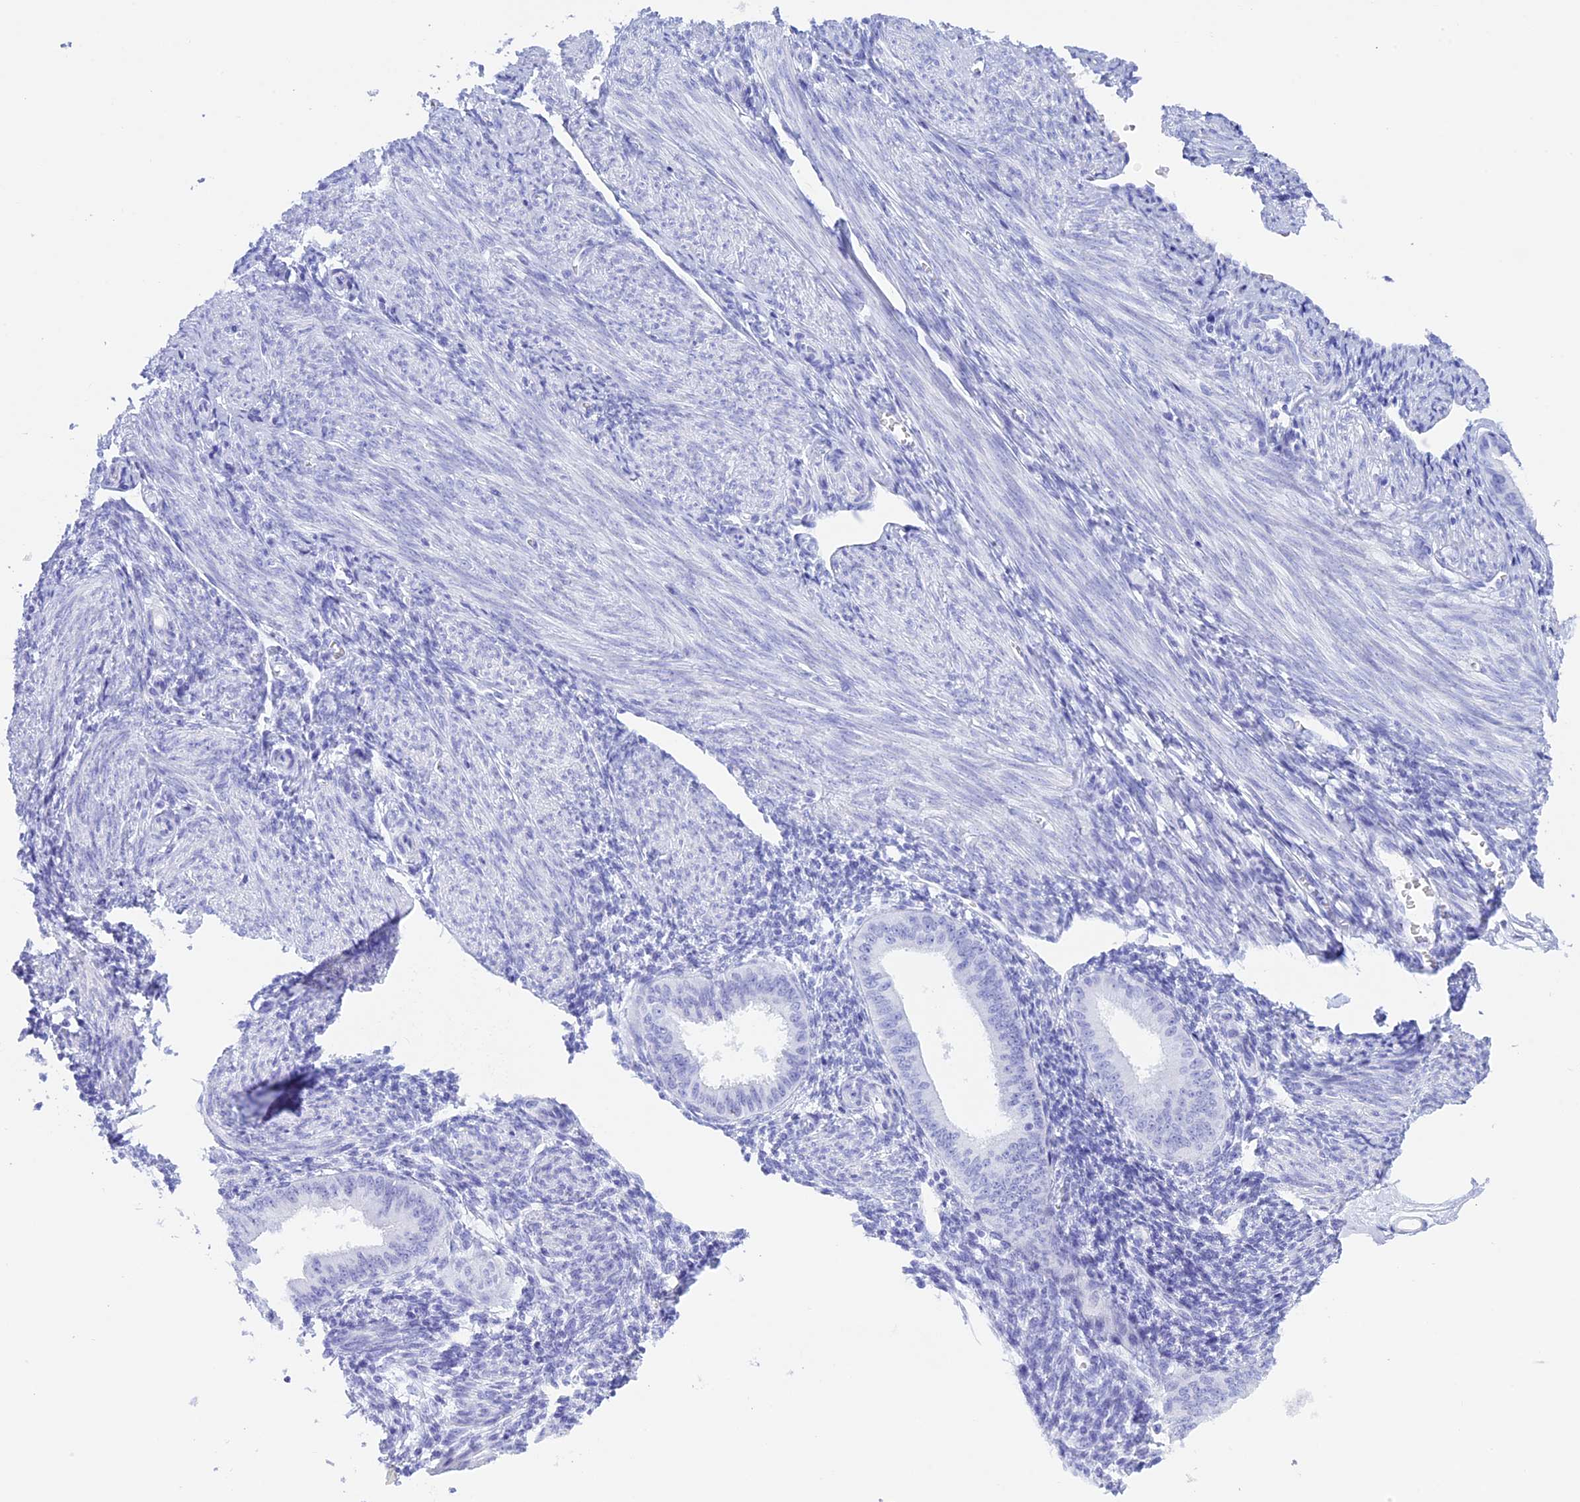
{"staining": {"intensity": "negative", "quantity": "none", "location": "none"}, "tissue": "endometrium", "cell_type": "Cells in endometrial stroma", "image_type": "normal", "snomed": [{"axis": "morphology", "description": "Normal tissue, NOS"}, {"axis": "topography", "description": "Uterus"}, {"axis": "topography", "description": "Endometrium"}], "caption": "Immunohistochemical staining of normal human endometrium reveals no significant positivity in cells in endometrial stroma. Brightfield microscopy of immunohistochemistry (IHC) stained with DAB (3,3'-diaminobenzidine) (brown) and hematoxylin (blue), captured at high magnification.", "gene": "BRI3", "patient": {"sex": "female", "age": 48}}